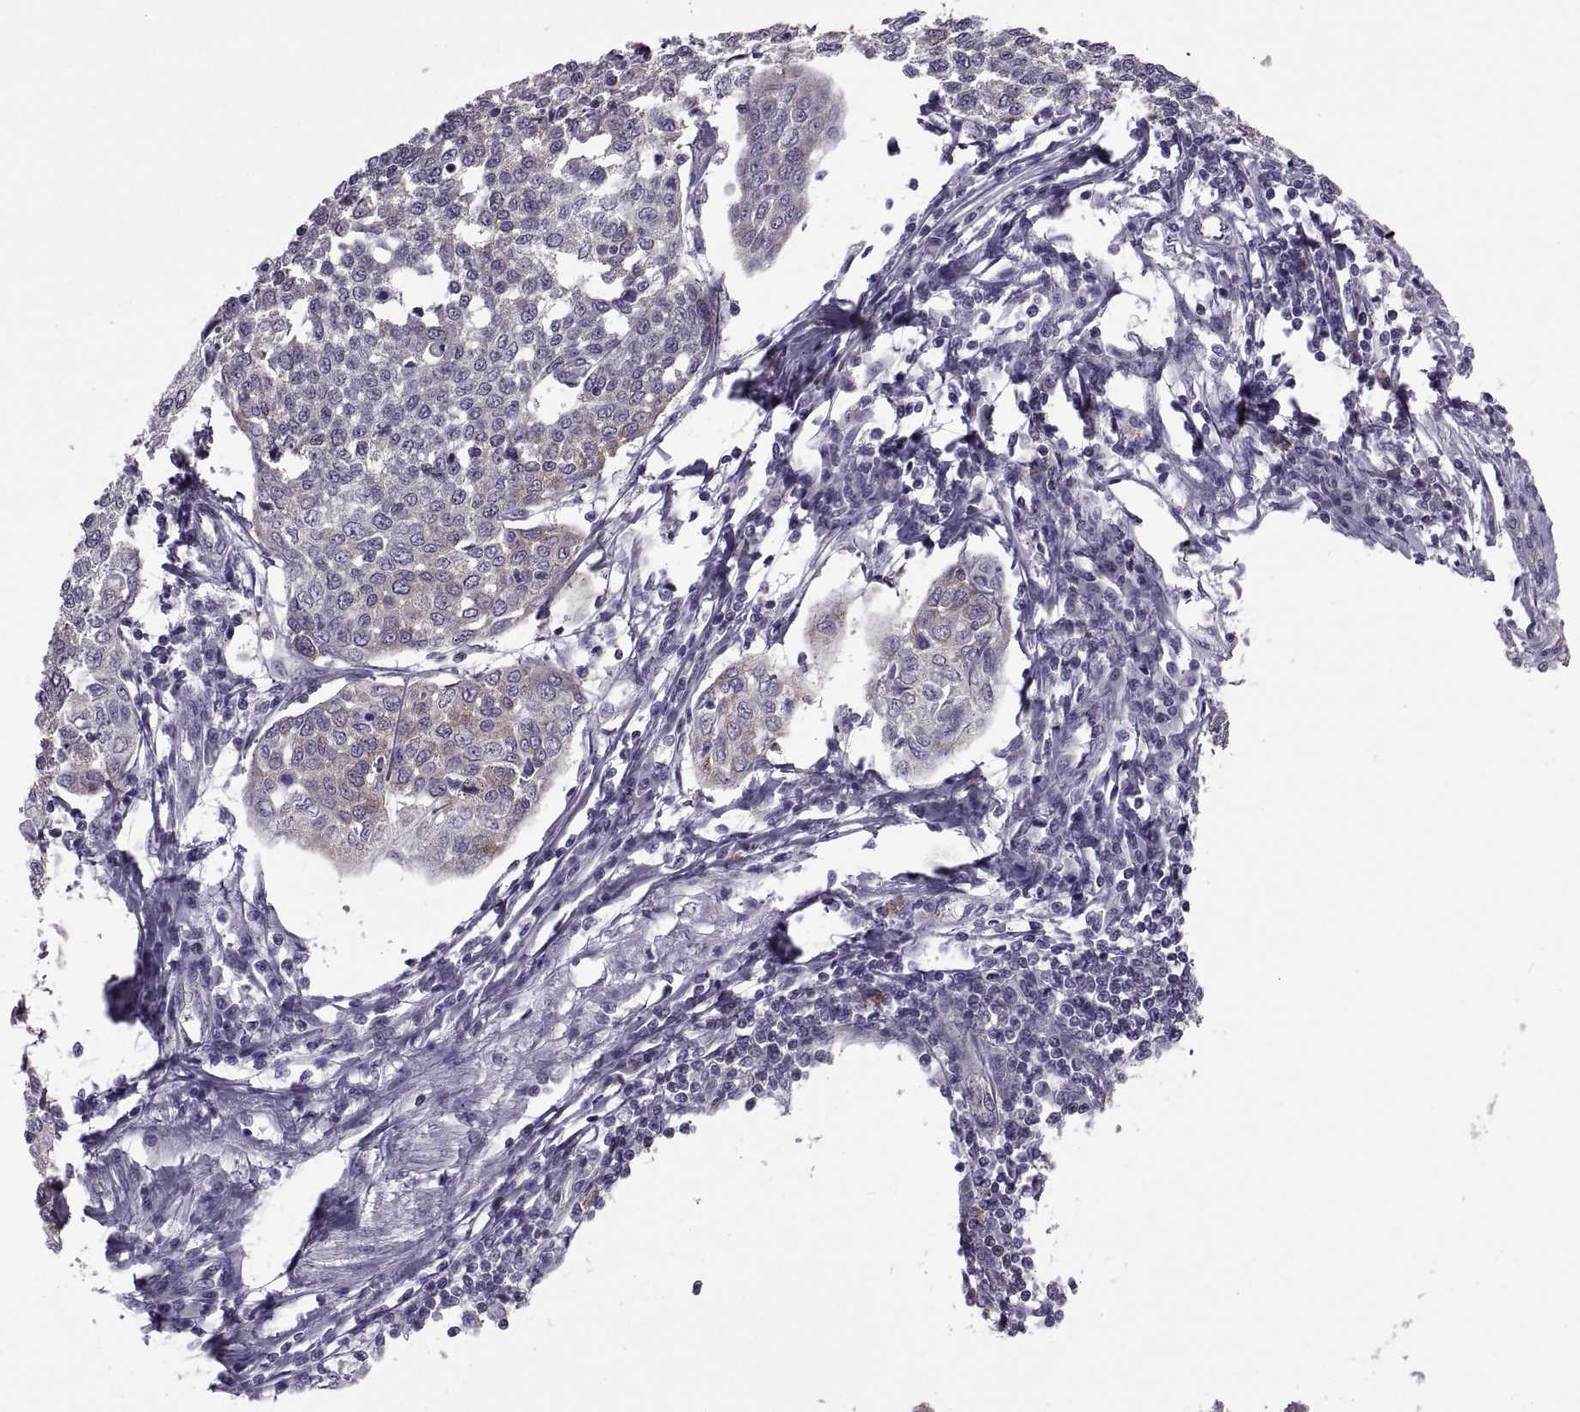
{"staining": {"intensity": "weak", "quantity": "25%-75%", "location": "cytoplasmic/membranous"}, "tissue": "cervical cancer", "cell_type": "Tumor cells", "image_type": "cancer", "snomed": [{"axis": "morphology", "description": "Squamous cell carcinoma, NOS"}, {"axis": "topography", "description": "Cervix"}], "caption": "Weak cytoplasmic/membranous positivity for a protein is seen in about 25%-75% of tumor cells of cervical cancer (squamous cell carcinoma) using immunohistochemistry.", "gene": "PABPC1", "patient": {"sex": "female", "age": 34}}